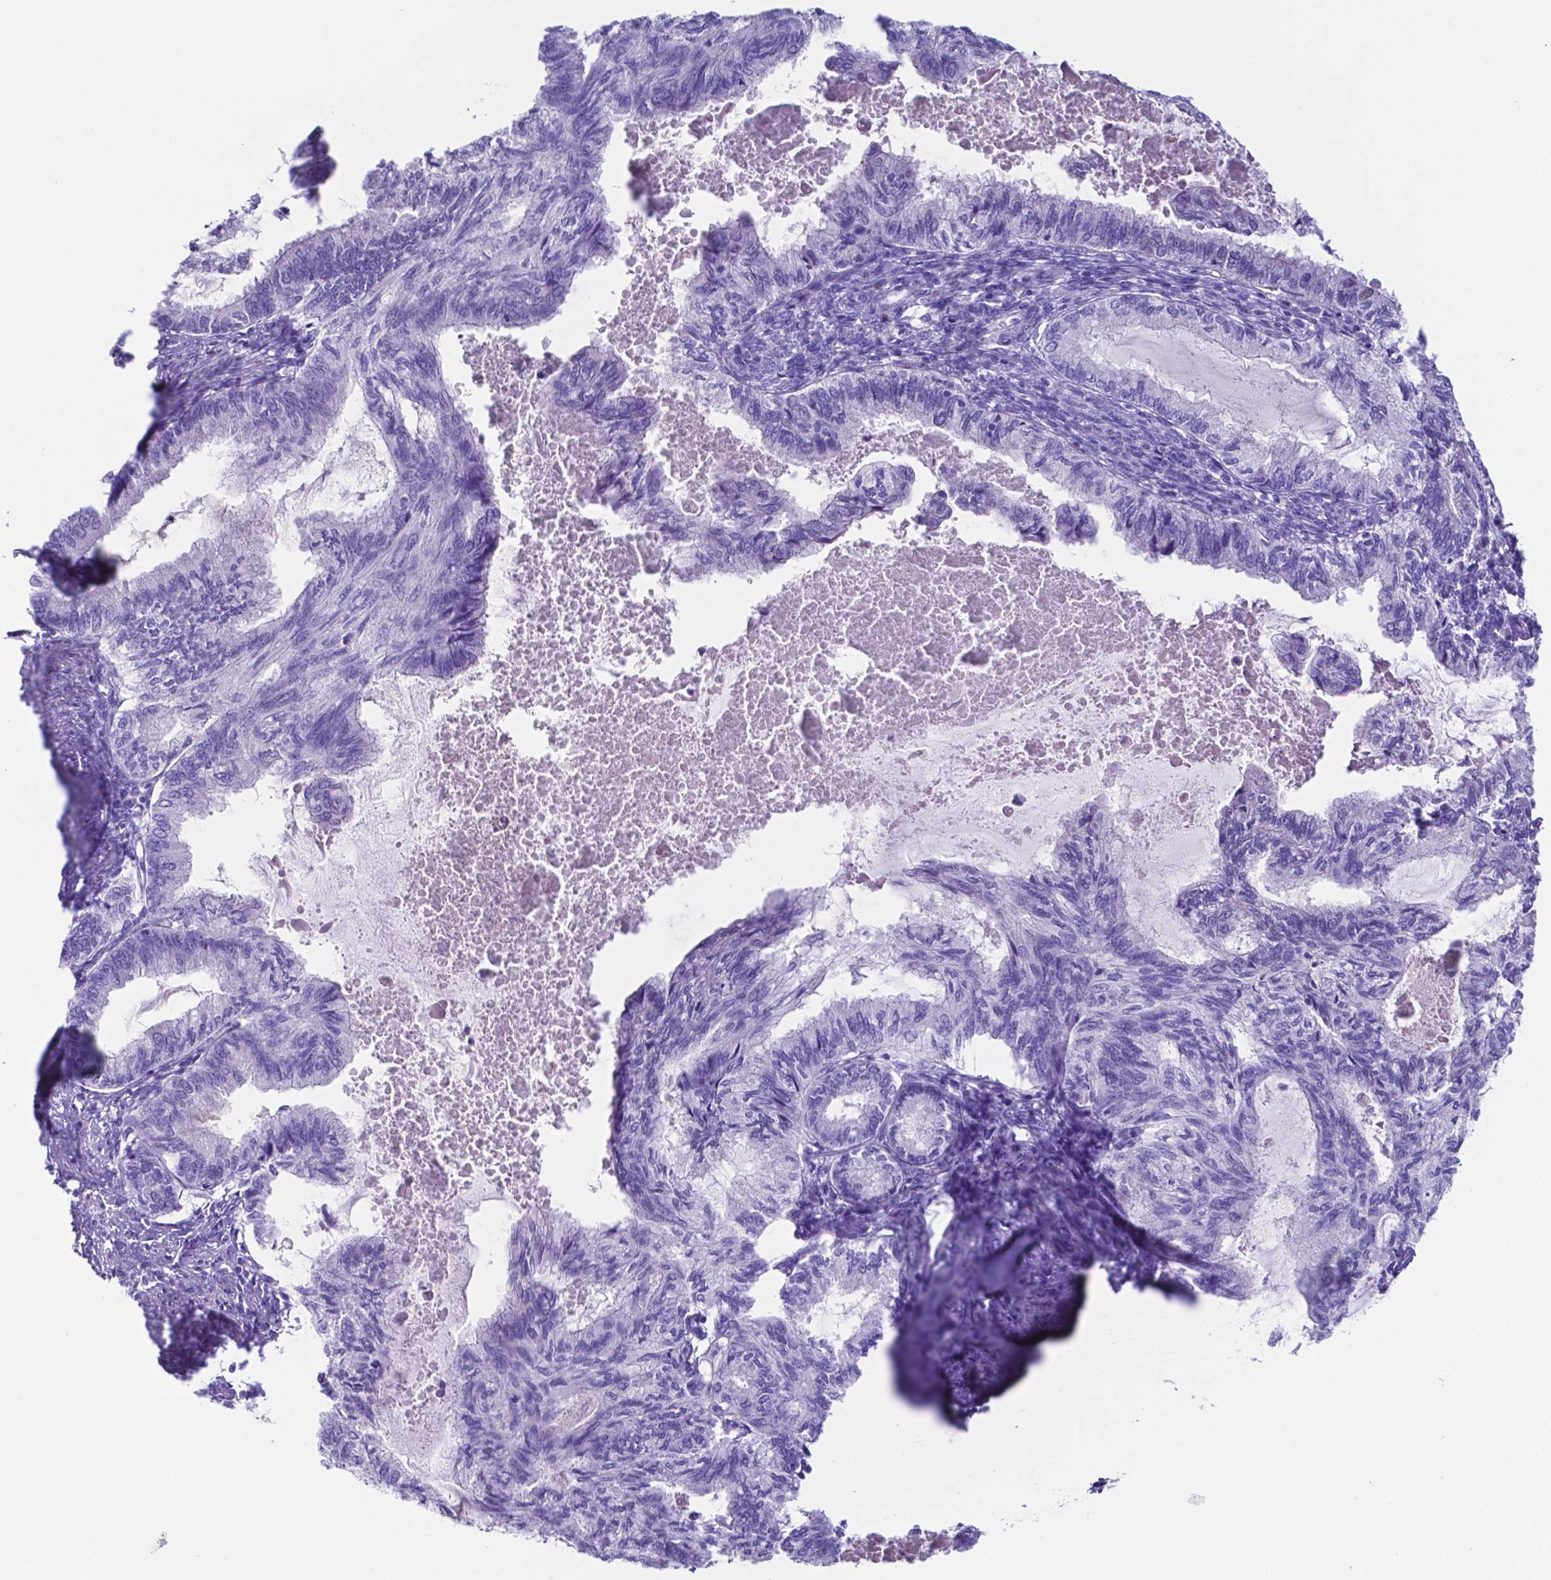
{"staining": {"intensity": "negative", "quantity": "none", "location": "none"}, "tissue": "endometrial cancer", "cell_type": "Tumor cells", "image_type": "cancer", "snomed": [{"axis": "morphology", "description": "Adenocarcinoma, NOS"}, {"axis": "topography", "description": "Endometrium"}], "caption": "DAB (3,3'-diaminobenzidine) immunohistochemical staining of human adenocarcinoma (endometrial) shows no significant positivity in tumor cells. (DAB (3,3'-diaminobenzidine) IHC with hematoxylin counter stain).", "gene": "DNAAF8", "patient": {"sex": "female", "age": 86}}